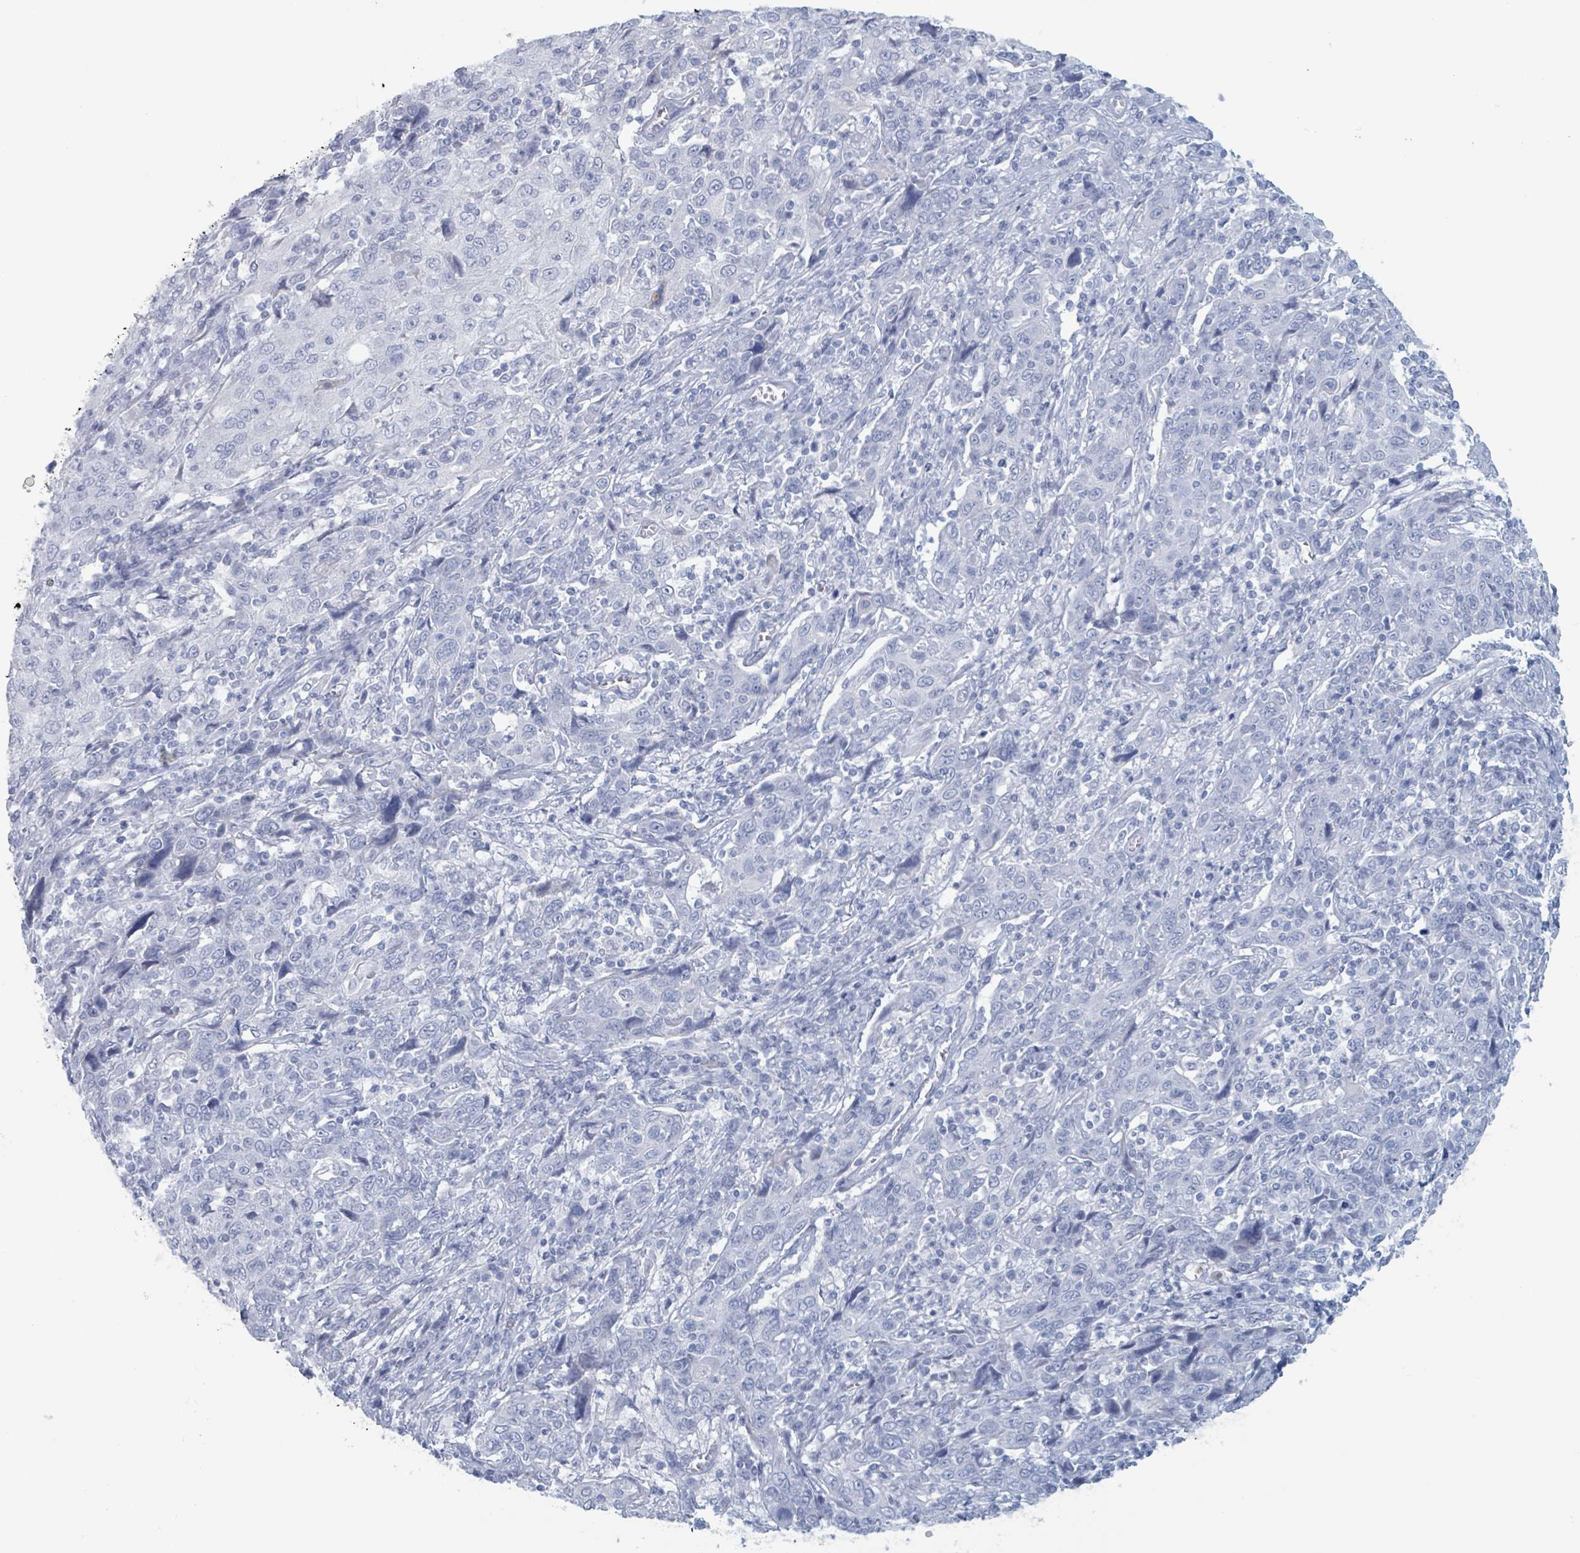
{"staining": {"intensity": "negative", "quantity": "none", "location": "none"}, "tissue": "cervical cancer", "cell_type": "Tumor cells", "image_type": "cancer", "snomed": [{"axis": "morphology", "description": "Squamous cell carcinoma, NOS"}, {"axis": "topography", "description": "Cervix"}], "caption": "The immunohistochemistry micrograph has no significant staining in tumor cells of cervical cancer (squamous cell carcinoma) tissue. (Brightfield microscopy of DAB immunohistochemistry (IHC) at high magnification).", "gene": "KLK4", "patient": {"sex": "female", "age": 46}}